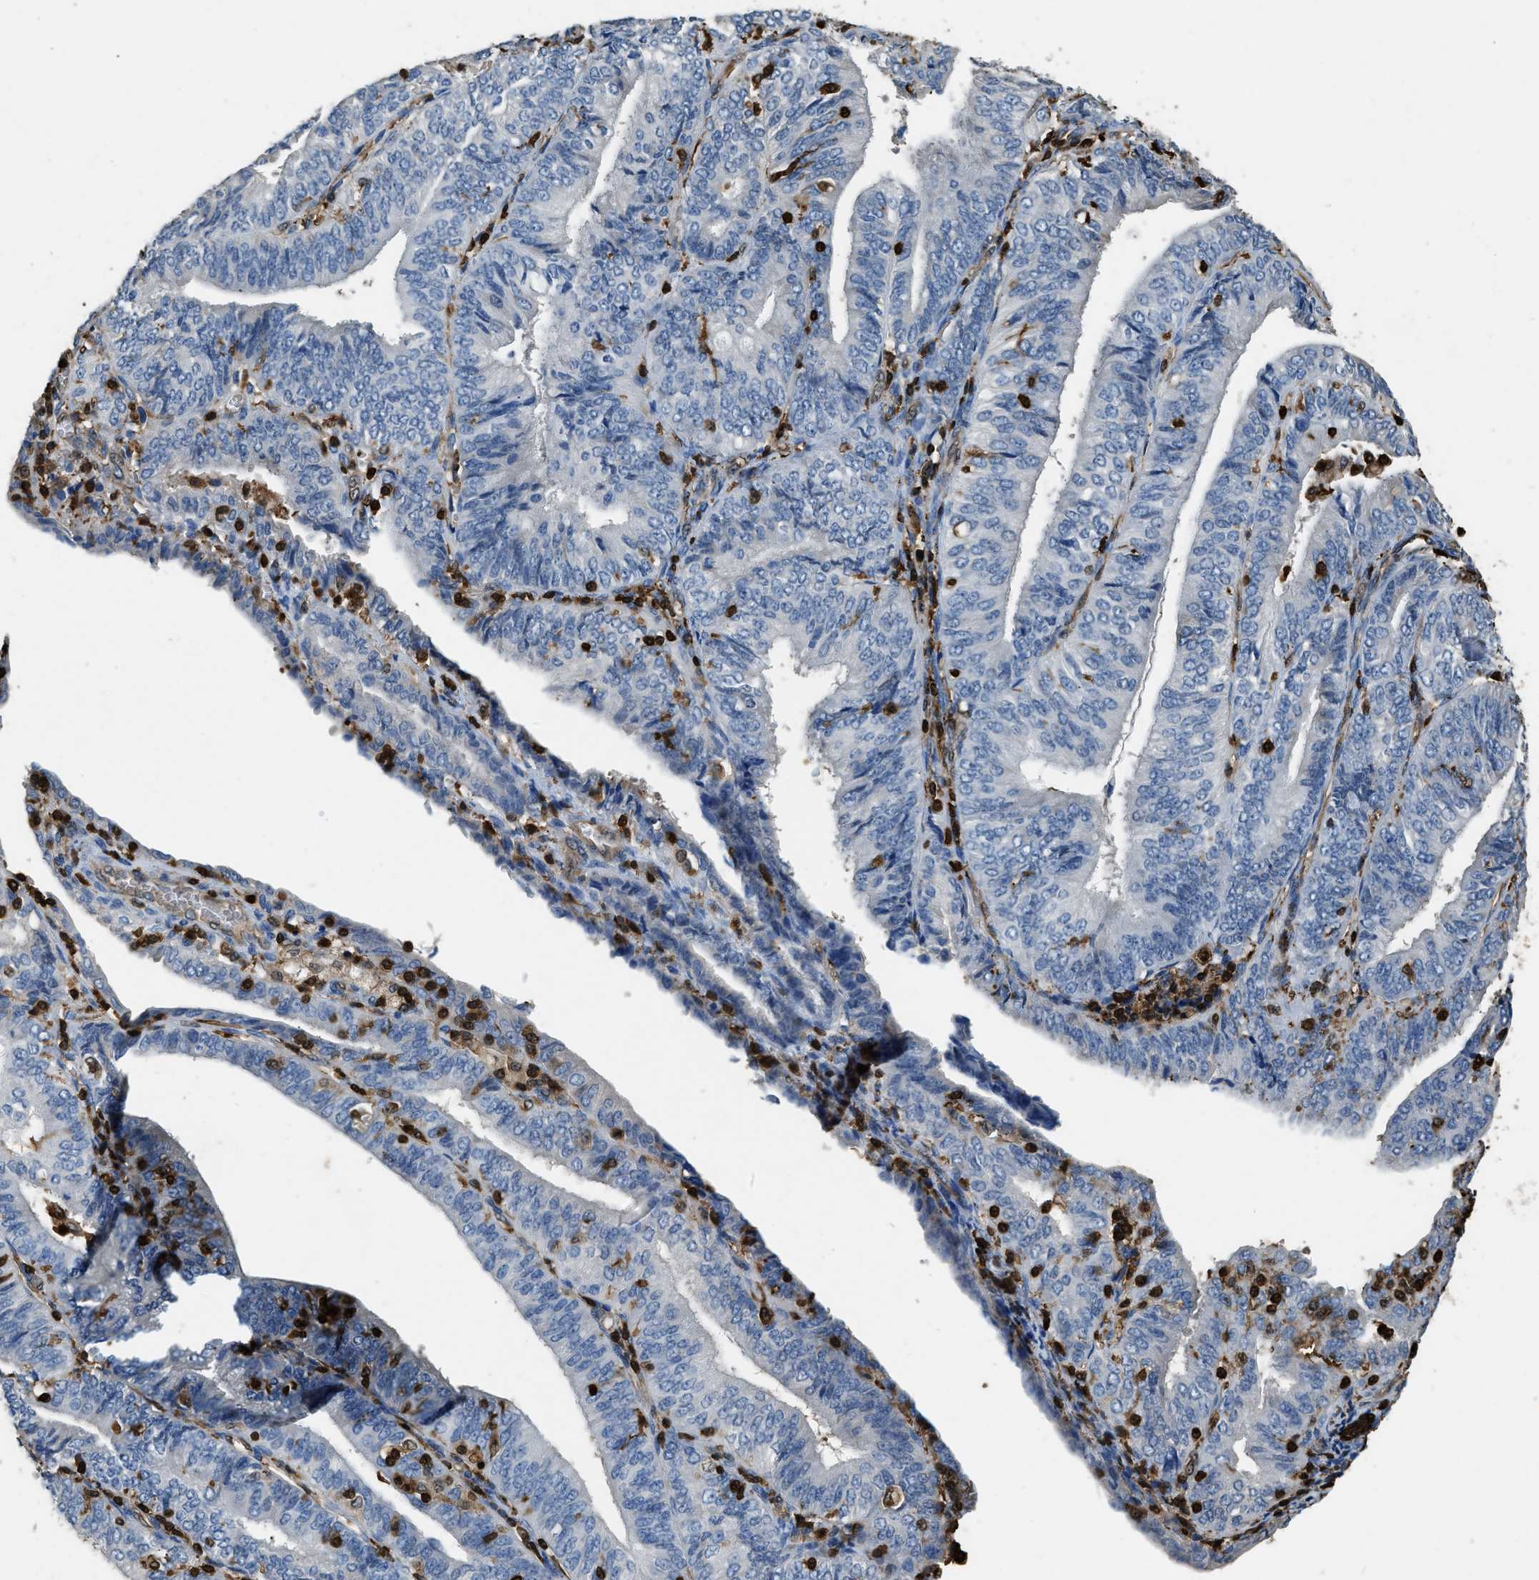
{"staining": {"intensity": "negative", "quantity": "none", "location": "none"}, "tissue": "endometrial cancer", "cell_type": "Tumor cells", "image_type": "cancer", "snomed": [{"axis": "morphology", "description": "Adenocarcinoma, NOS"}, {"axis": "topography", "description": "Endometrium"}], "caption": "The histopathology image reveals no staining of tumor cells in endometrial cancer (adenocarcinoma).", "gene": "ARHGDIB", "patient": {"sex": "female", "age": 58}}